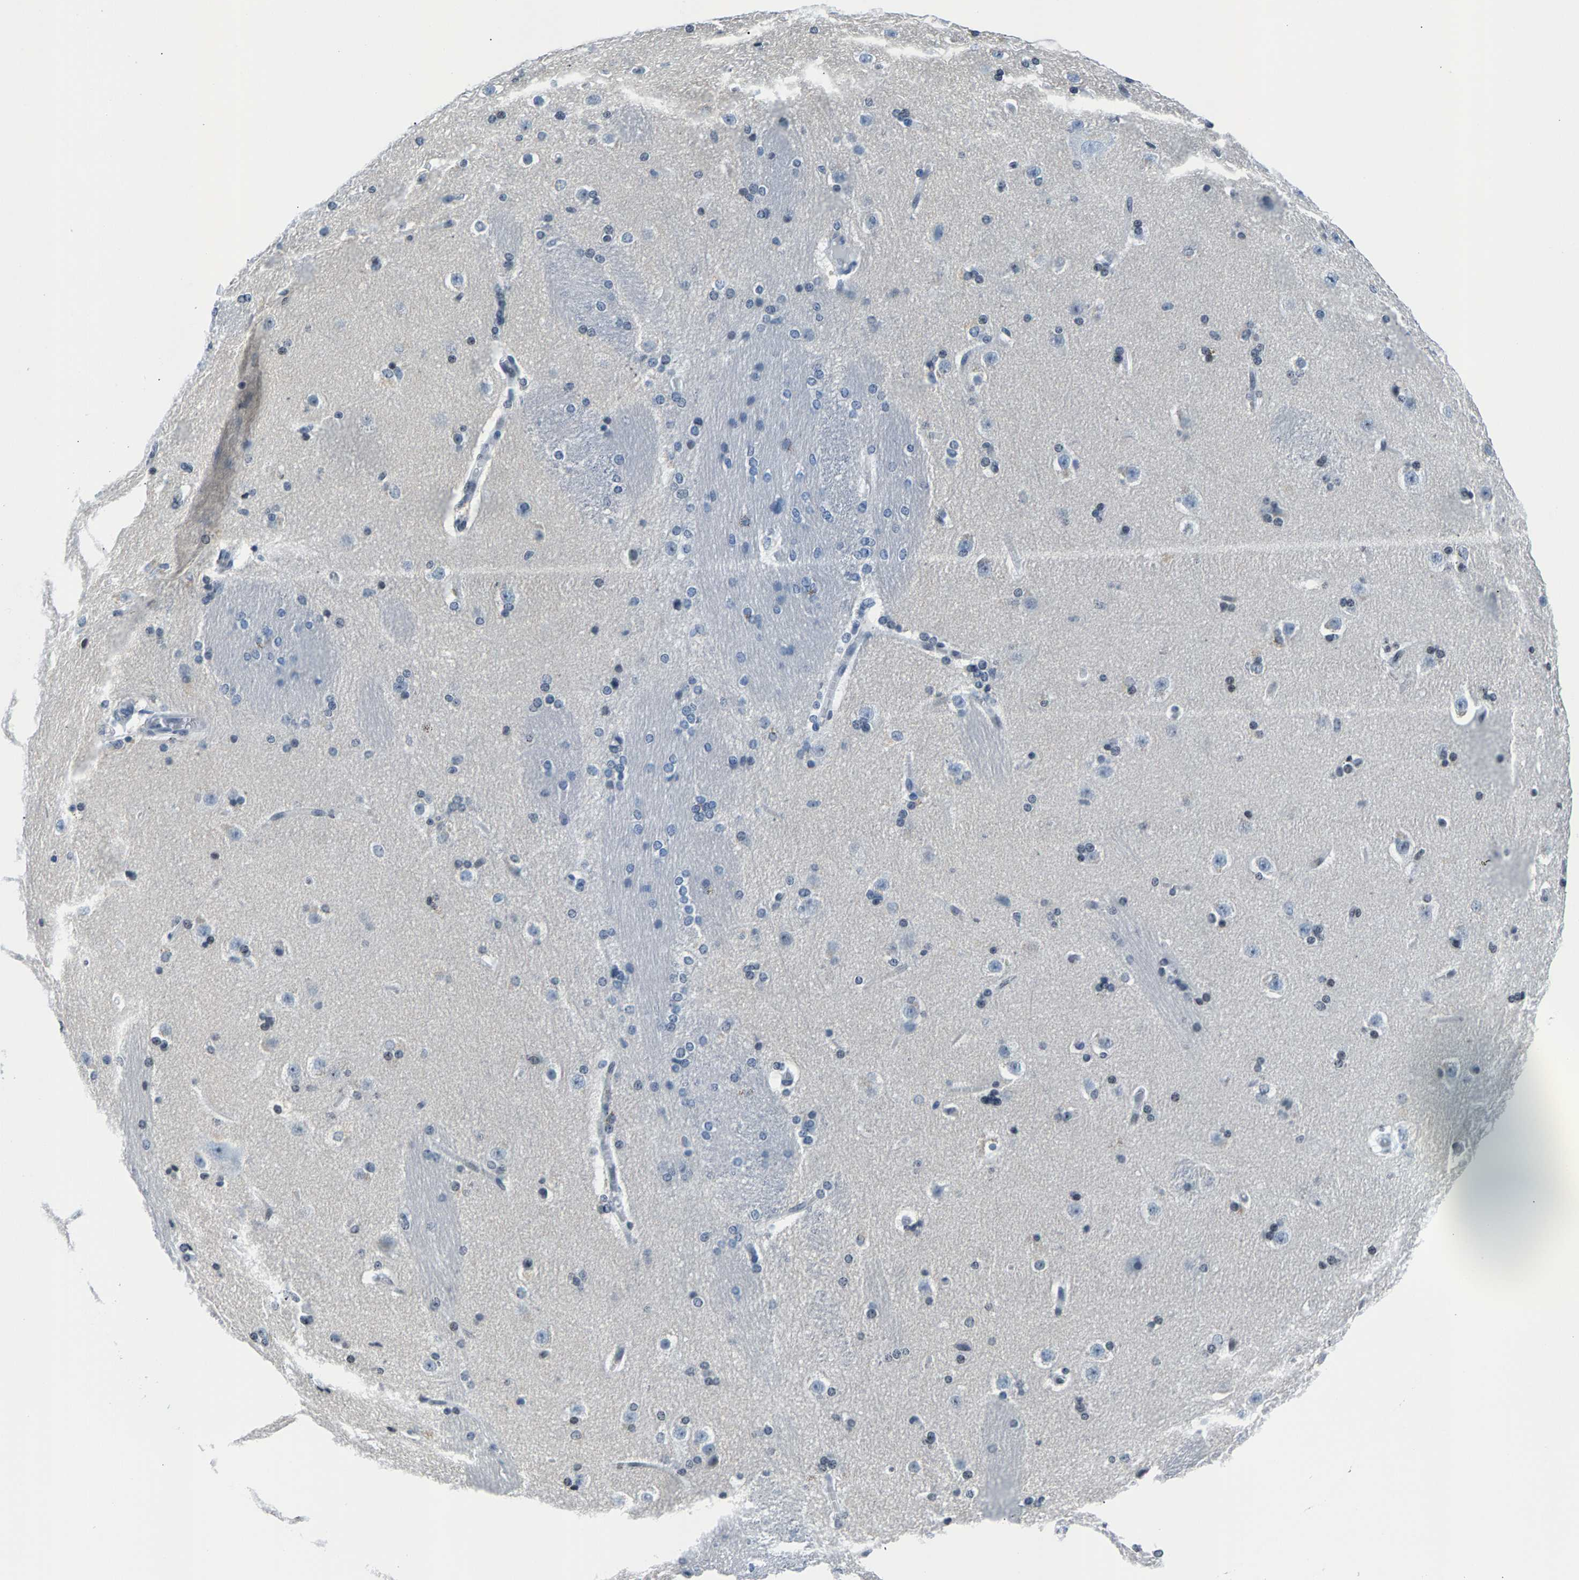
{"staining": {"intensity": "weak", "quantity": "<25%", "location": "cytoplasmic/membranous"}, "tissue": "caudate", "cell_type": "Glial cells", "image_type": "normal", "snomed": [{"axis": "morphology", "description": "Normal tissue, NOS"}, {"axis": "topography", "description": "Lateral ventricle wall"}], "caption": "IHC image of benign caudate: human caudate stained with DAB exhibits no significant protein positivity in glial cells.", "gene": "CPS1", "patient": {"sex": "female", "age": 19}}